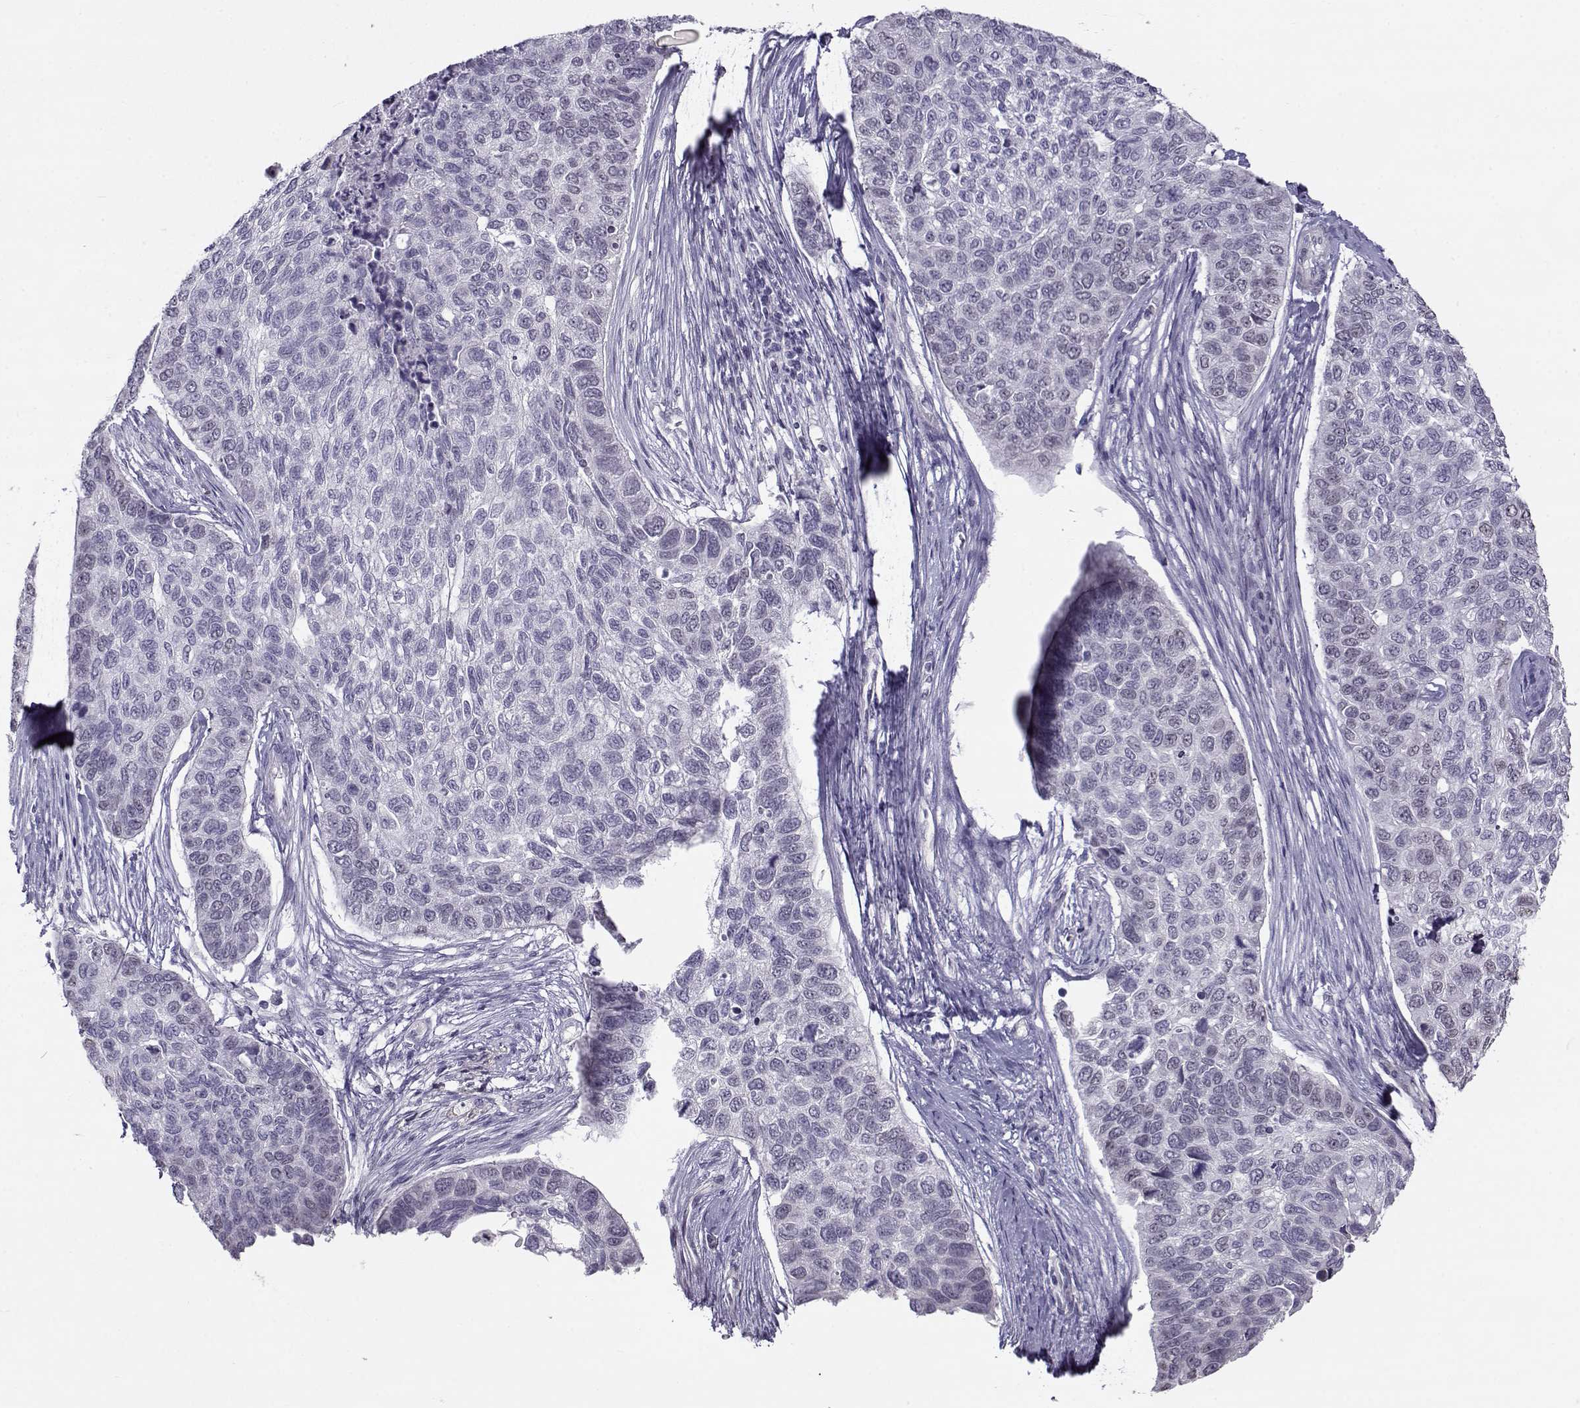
{"staining": {"intensity": "negative", "quantity": "none", "location": "none"}, "tissue": "lung cancer", "cell_type": "Tumor cells", "image_type": "cancer", "snomed": [{"axis": "morphology", "description": "Squamous cell carcinoma, NOS"}, {"axis": "topography", "description": "Lung"}], "caption": "DAB immunohistochemical staining of human lung squamous cell carcinoma displays no significant expression in tumor cells. (Brightfield microscopy of DAB immunohistochemistry (IHC) at high magnification).", "gene": "TEX55", "patient": {"sex": "male", "age": 69}}